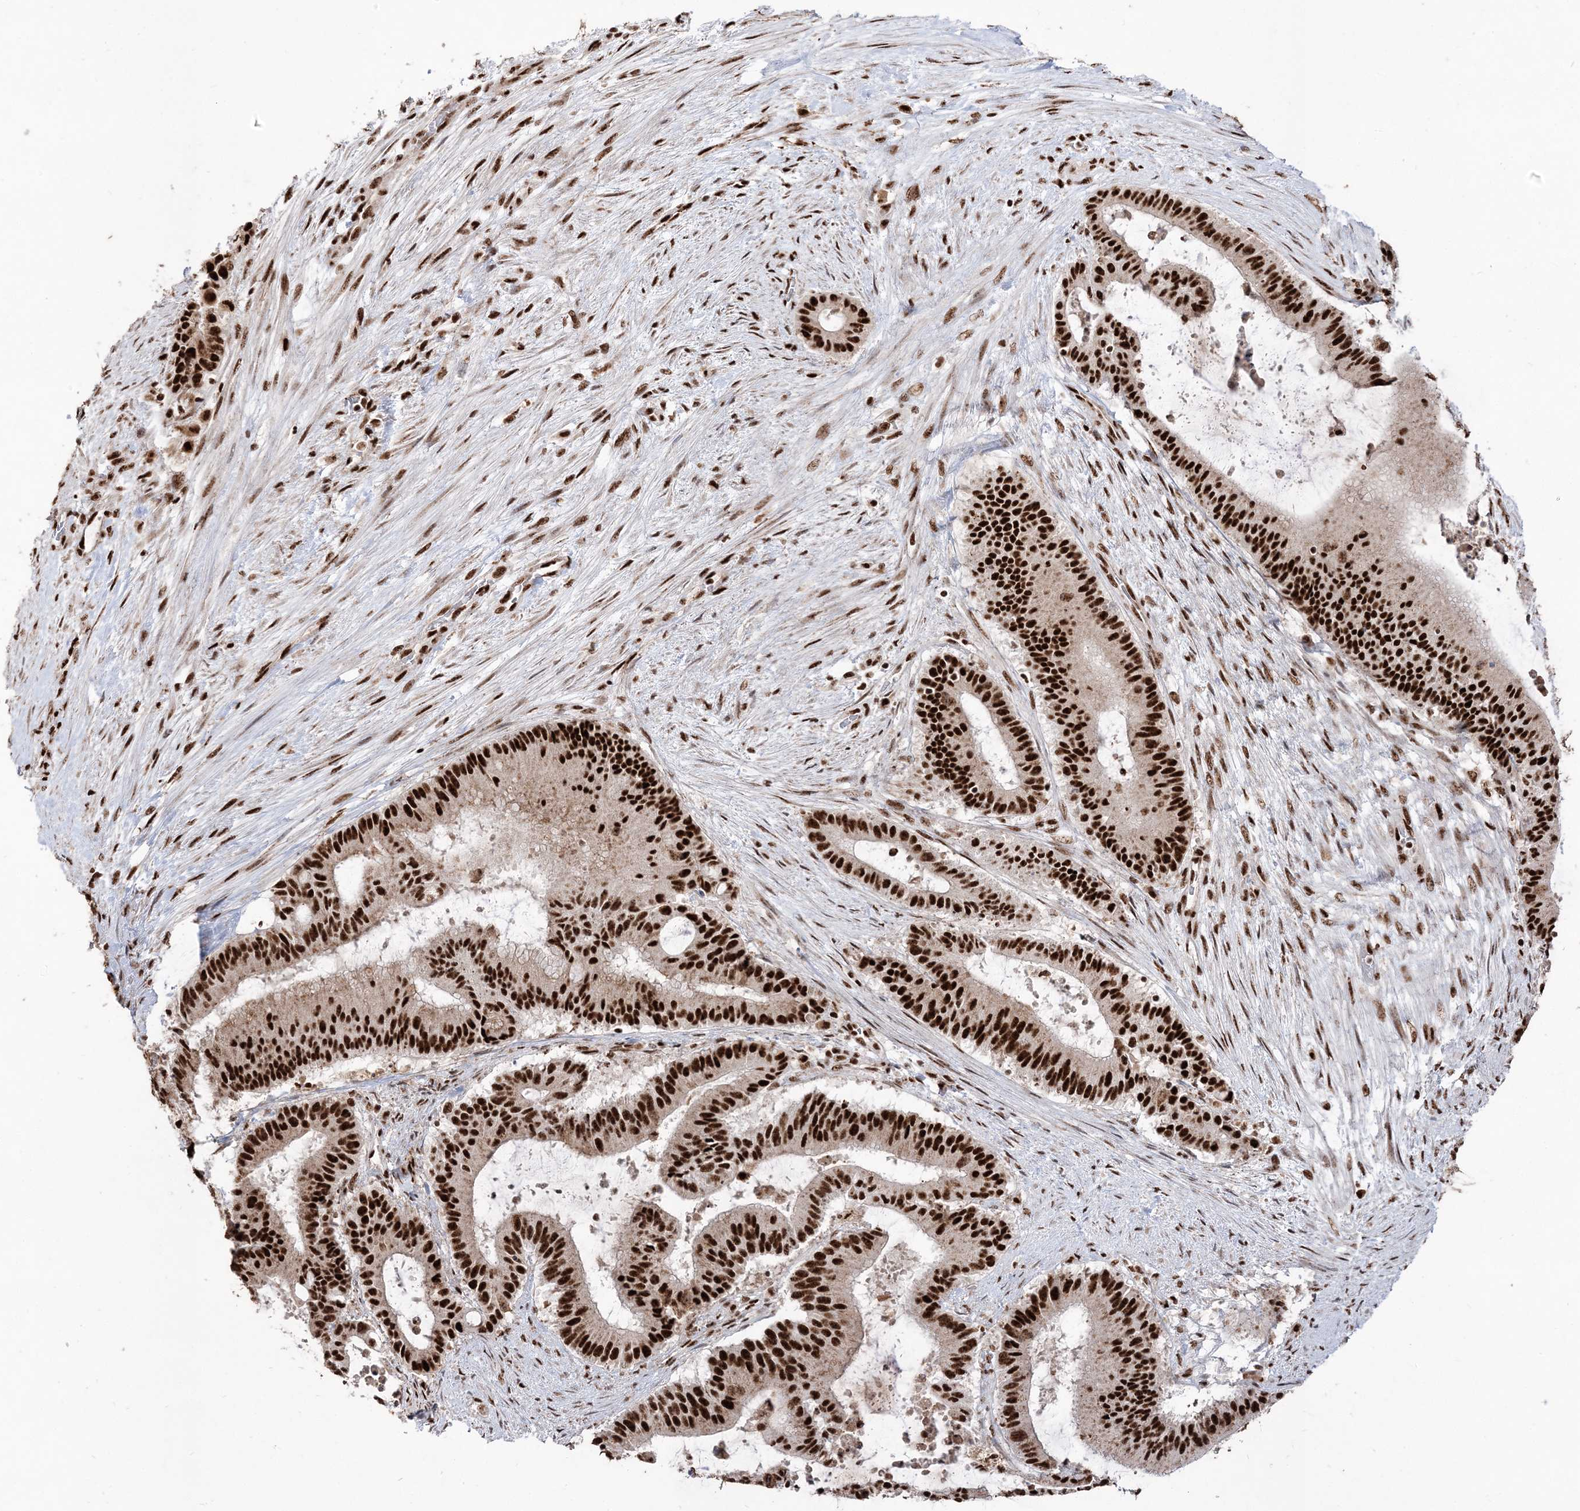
{"staining": {"intensity": "strong", "quantity": ">75%", "location": "nuclear"}, "tissue": "liver cancer", "cell_type": "Tumor cells", "image_type": "cancer", "snomed": [{"axis": "morphology", "description": "Normal tissue, NOS"}, {"axis": "morphology", "description": "Cholangiocarcinoma"}, {"axis": "topography", "description": "Liver"}, {"axis": "topography", "description": "Peripheral nerve tissue"}], "caption": "A high-resolution micrograph shows immunohistochemistry staining of liver cancer, which demonstrates strong nuclear expression in approximately >75% of tumor cells.", "gene": "RBM17", "patient": {"sex": "female", "age": 73}}